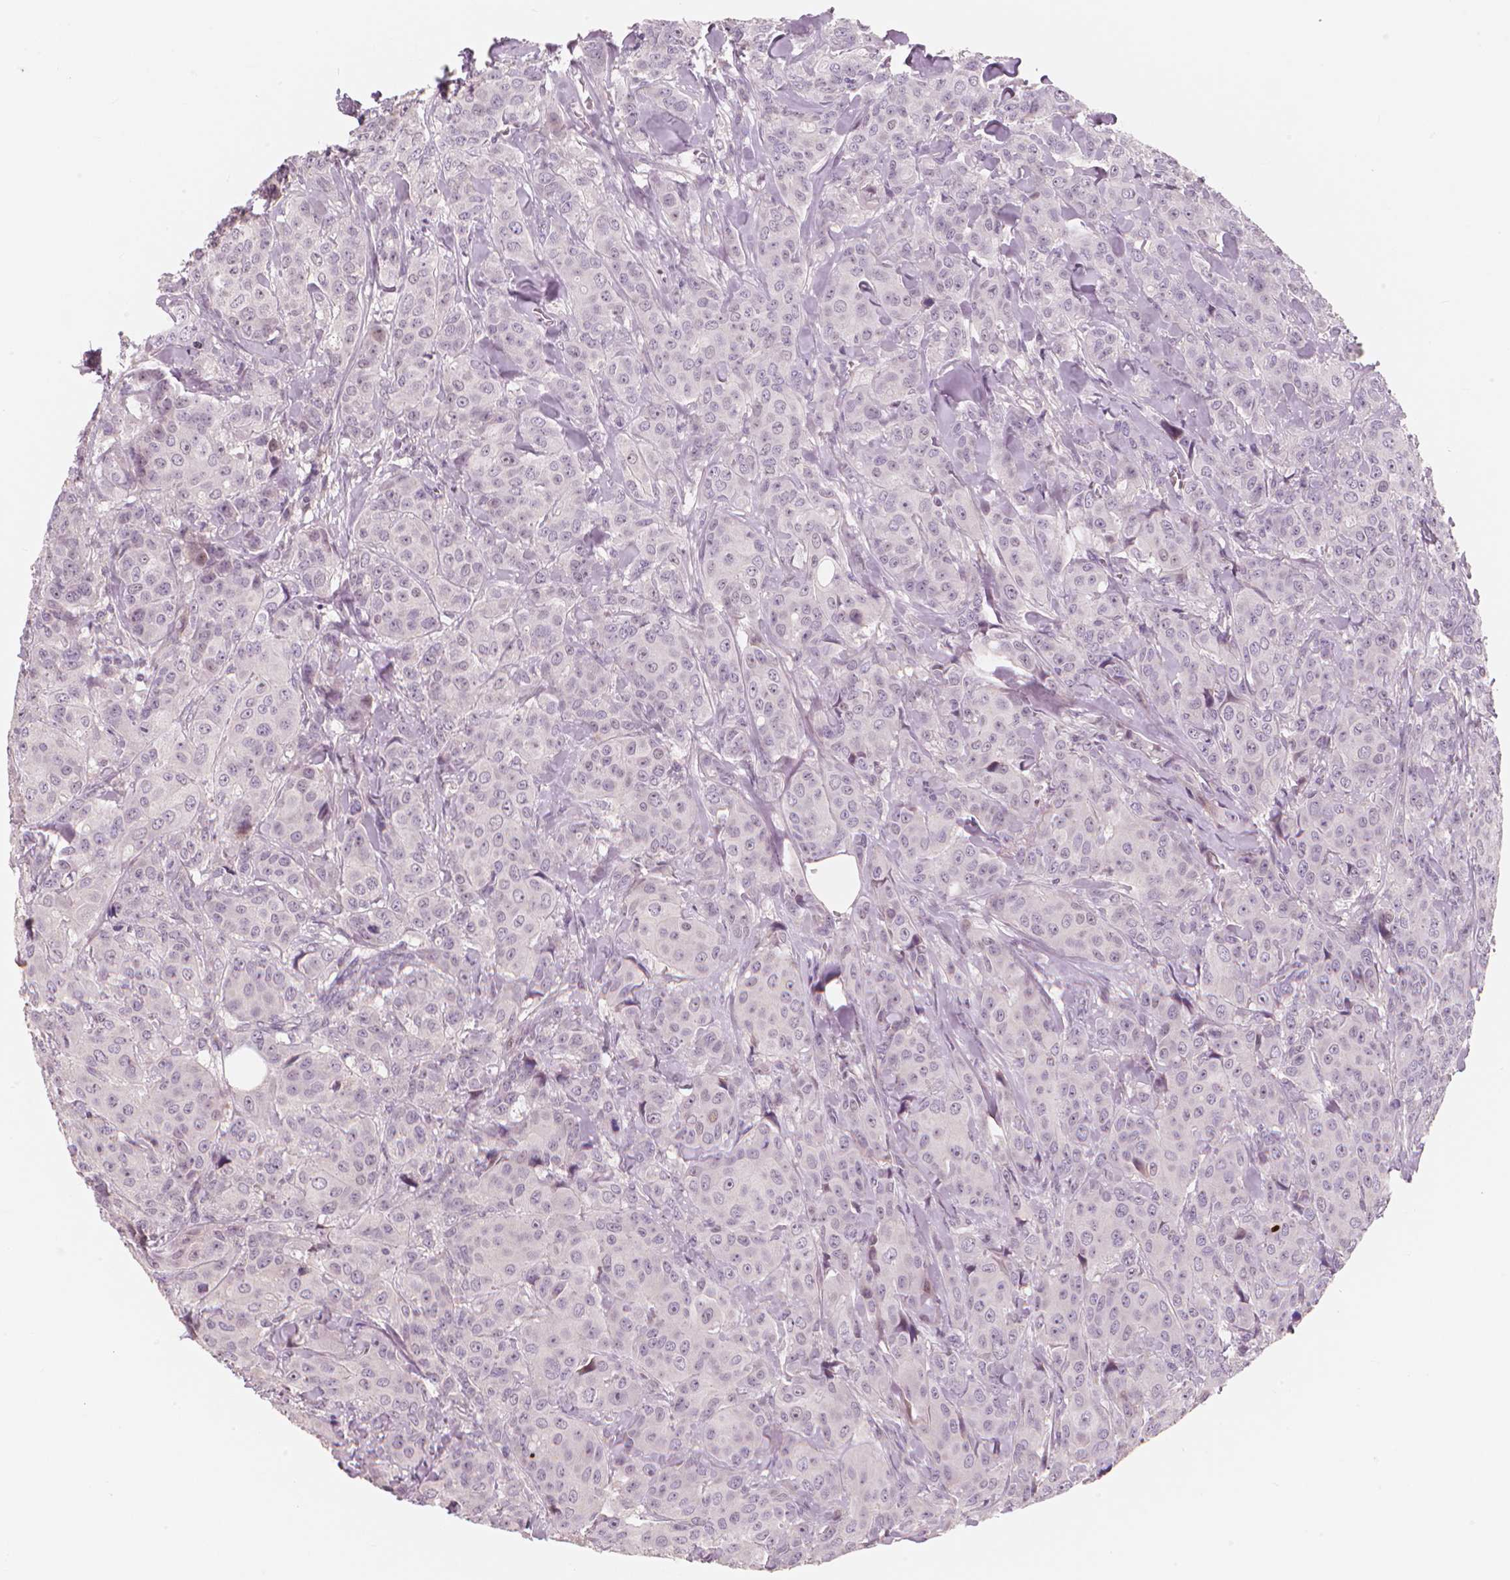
{"staining": {"intensity": "negative", "quantity": "none", "location": "none"}, "tissue": "breast cancer", "cell_type": "Tumor cells", "image_type": "cancer", "snomed": [{"axis": "morphology", "description": "Duct carcinoma"}, {"axis": "topography", "description": "Breast"}], "caption": "An immunohistochemistry (IHC) micrograph of breast cancer is shown. There is no staining in tumor cells of breast cancer.", "gene": "RNASE7", "patient": {"sex": "female", "age": 43}}